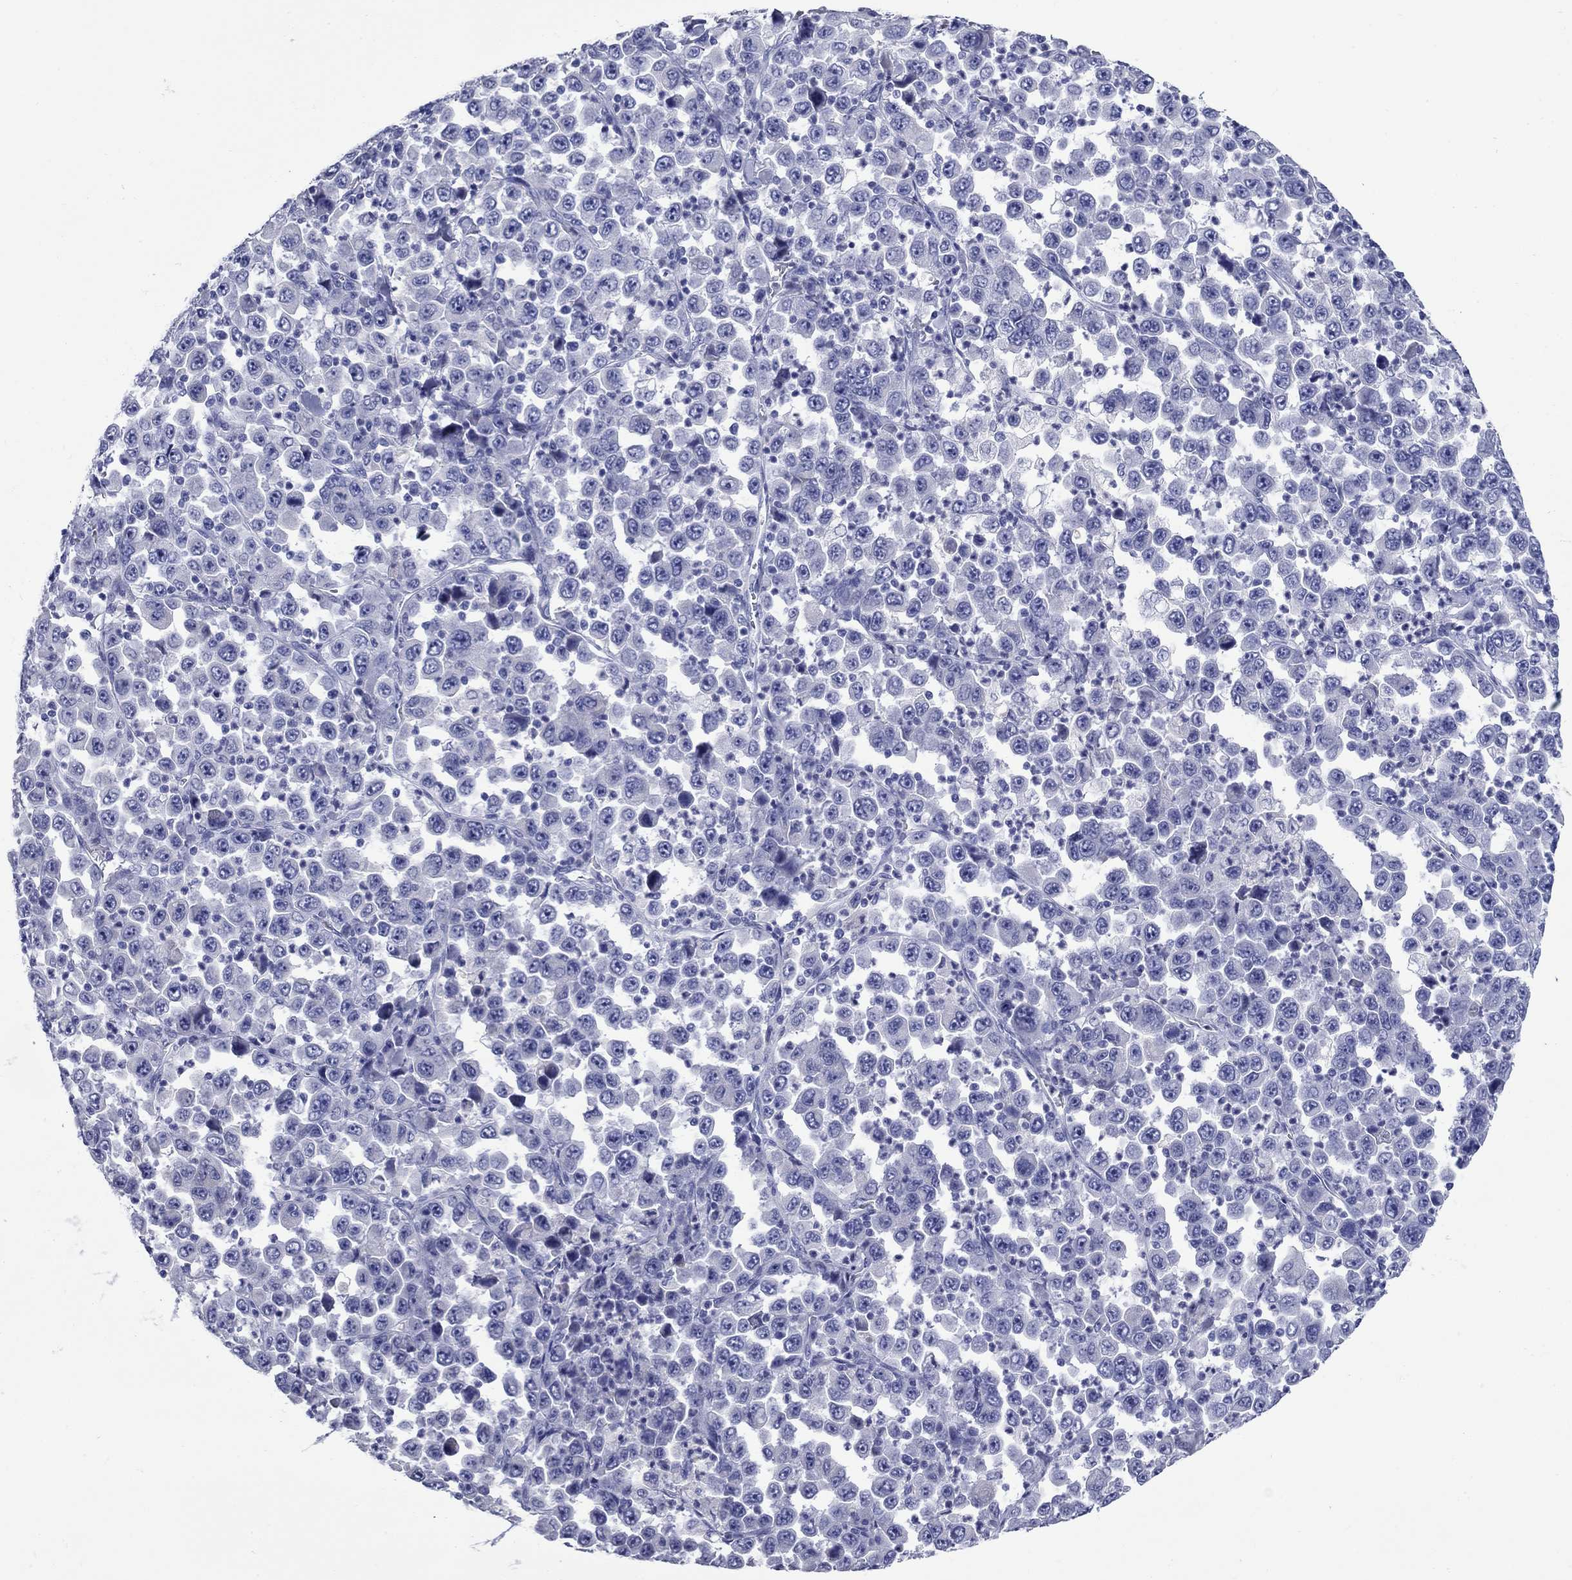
{"staining": {"intensity": "negative", "quantity": "none", "location": "none"}, "tissue": "stomach cancer", "cell_type": "Tumor cells", "image_type": "cancer", "snomed": [{"axis": "morphology", "description": "Normal tissue, NOS"}, {"axis": "morphology", "description": "Adenocarcinoma, NOS"}, {"axis": "topography", "description": "Stomach, upper"}, {"axis": "topography", "description": "Stomach"}], "caption": "A histopathology image of human stomach cancer (adenocarcinoma) is negative for staining in tumor cells. (DAB (3,3'-diaminobenzidine) immunohistochemistry visualized using brightfield microscopy, high magnification).", "gene": "GIP", "patient": {"sex": "male", "age": 59}}